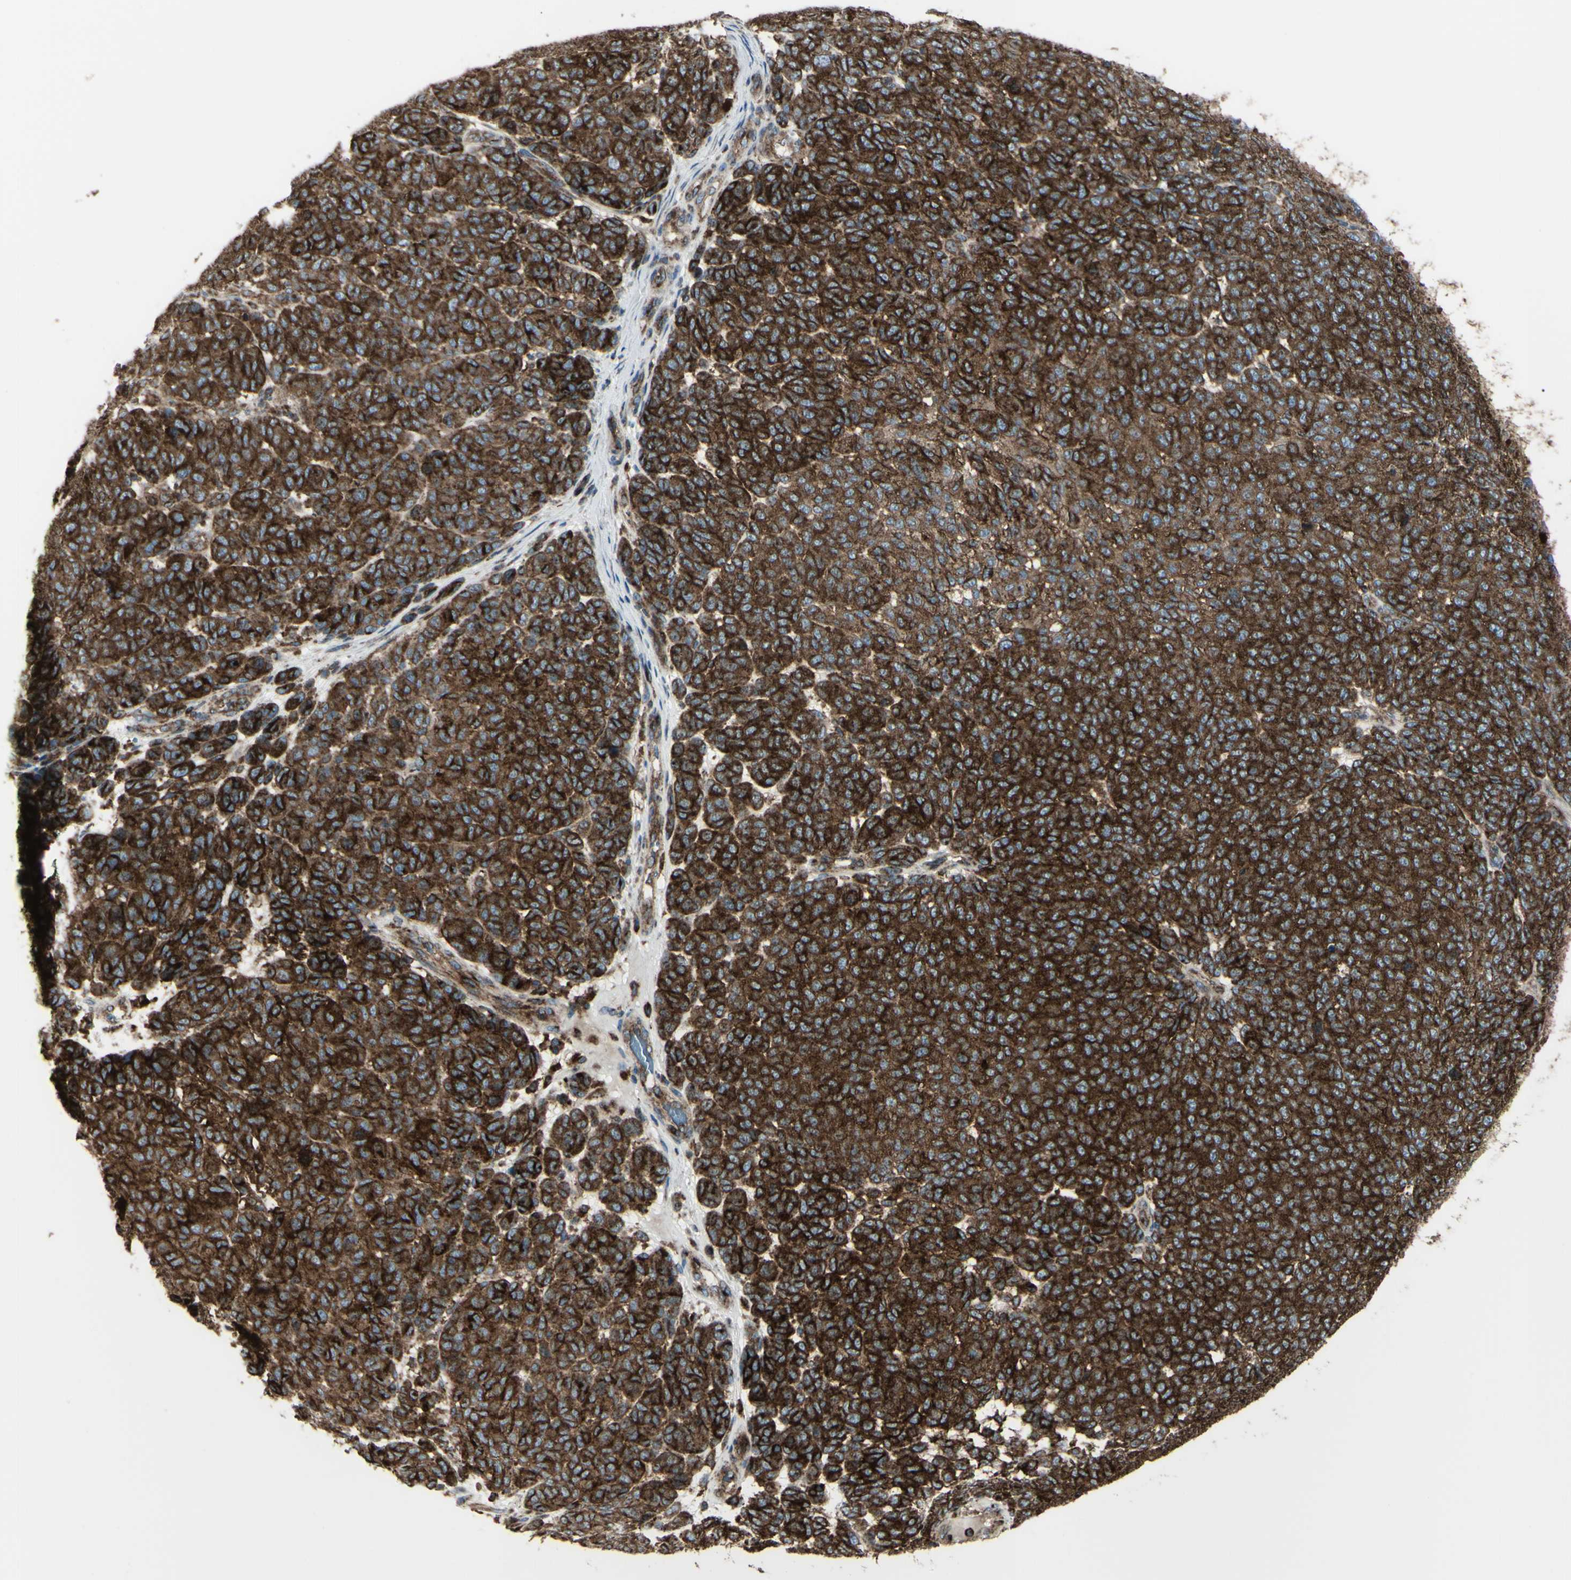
{"staining": {"intensity": "strong", "quantity": ">75%", "location": "cytoplasmic/membranous"}, "tissue": "melanoma", "cell_type": "Tumor cells", "image_type": "cancer", "snomed": [{"axis": "morphology", "description": "Malignant melanoma, NOS"}, {"axis": "topography", "description": "Skin"}], "caption": "Immunohistochemical staining of melanoma exhibits strong cytoplasmic/membranous protein expression in approximately >75% of tumor cells.", "gene": "NAPA", "patient": {"sex": "male", "age": 59}}